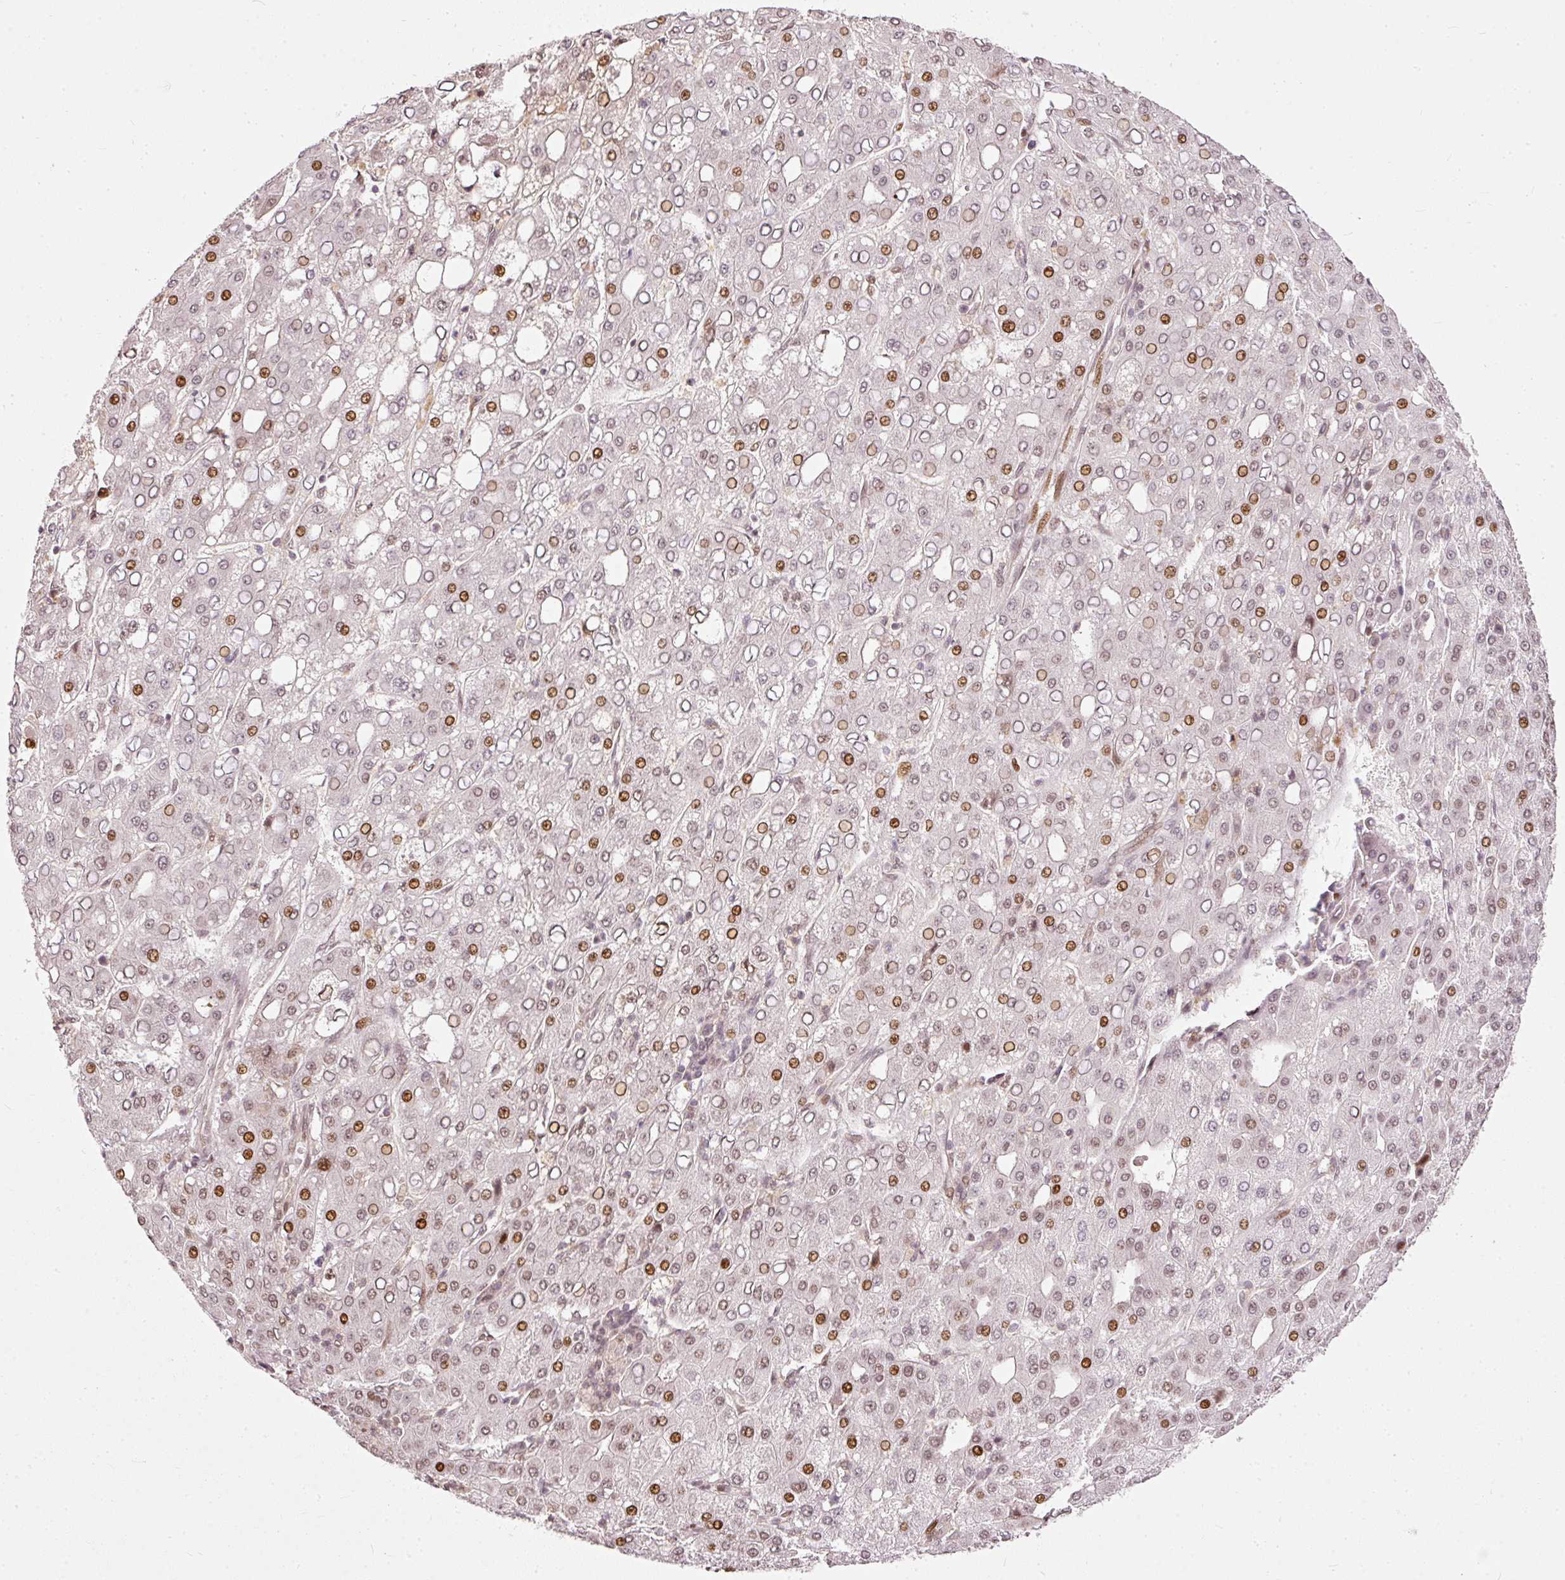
{"staining": {"intensity": "moderate", "quantity": "25%-75%", "location": "nuclear"}, "tissue": "liver cancer", "cell_type": "Tumor cells", "image_type": "cancer", "snomed": [{"axis": "morphology", "description": "Carcinoma, Hepatocellular, NOS"}, {"axis": "topography", "description": "Liver"}], "caption": "Hepatocellular carcinoma (liver) tissue reveals moderate nuclear staining in approximately 25%-75% of tumor cells, visualized by immunohistochemistry. (DAB (3,3'-diaminobenzidine) IHC with brightfield microscopy, high magnification).", "gene": "ZNF778", "patient": {"sex": "male", "age": 65}}